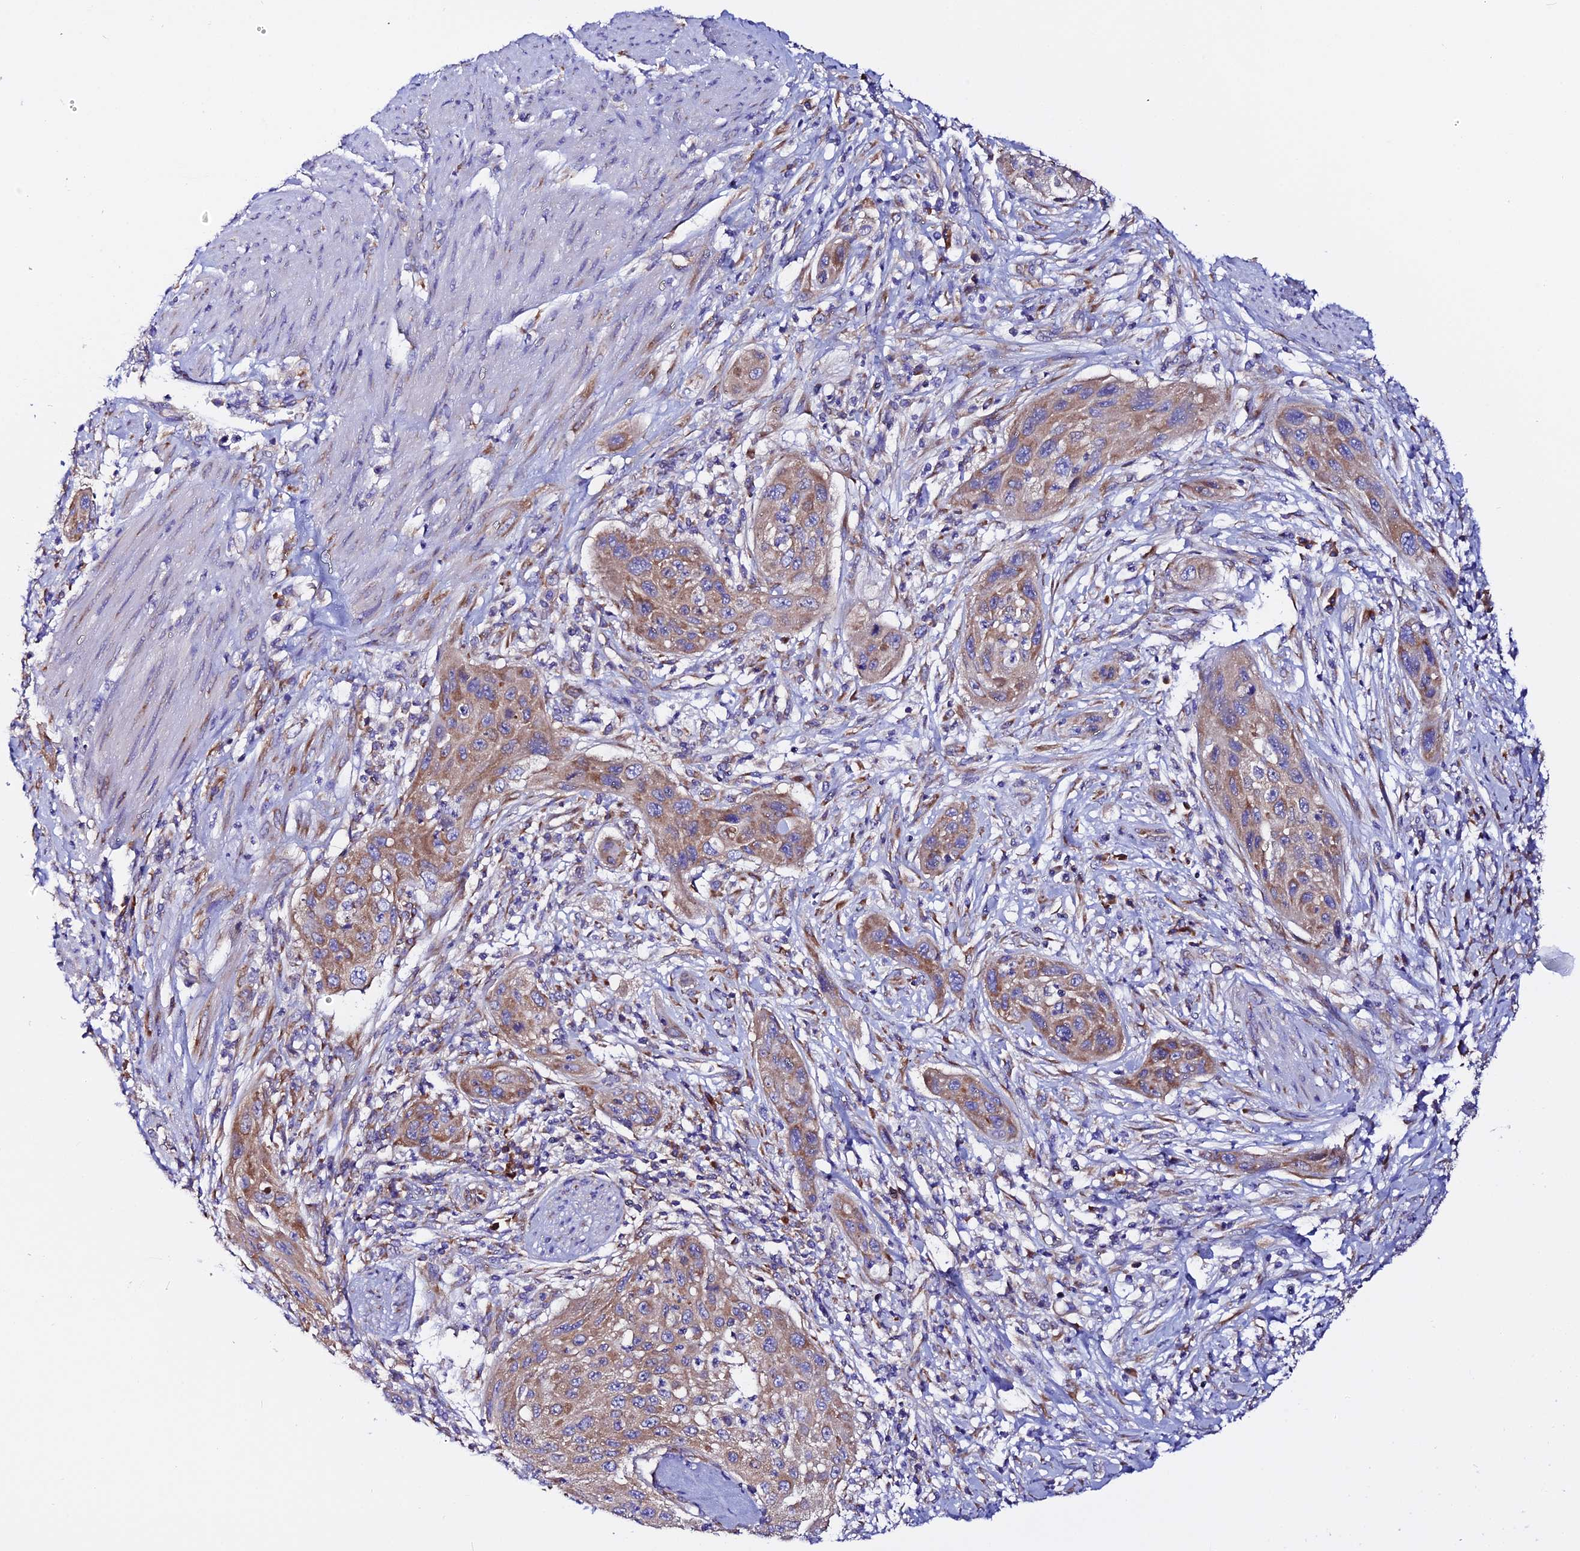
{"staining": {"intensity": "moderate", "quantity": ">75%", "location": "cytoplasmic/membranous"}, "tissue": "cervical cancer", "cell_type": "Tumor cells", "image_type": "cancer", "snomed": [{"axis": "morphology", "description": "Squamous cell carcinoma, NOS"}, {"axis": "topography", "description": "Cervix"}], "caption": "Immunohistochemistry of cervical squamous cell carcinoma reveals medium levels of moderate cytoplasmic/membranous expression in approximately >75% of tumor cells. (Brightfield microscopy of DAB IHC at high magnification).", "gene": "EEF1G", "patient": {"sex": "female", "age": 42}}